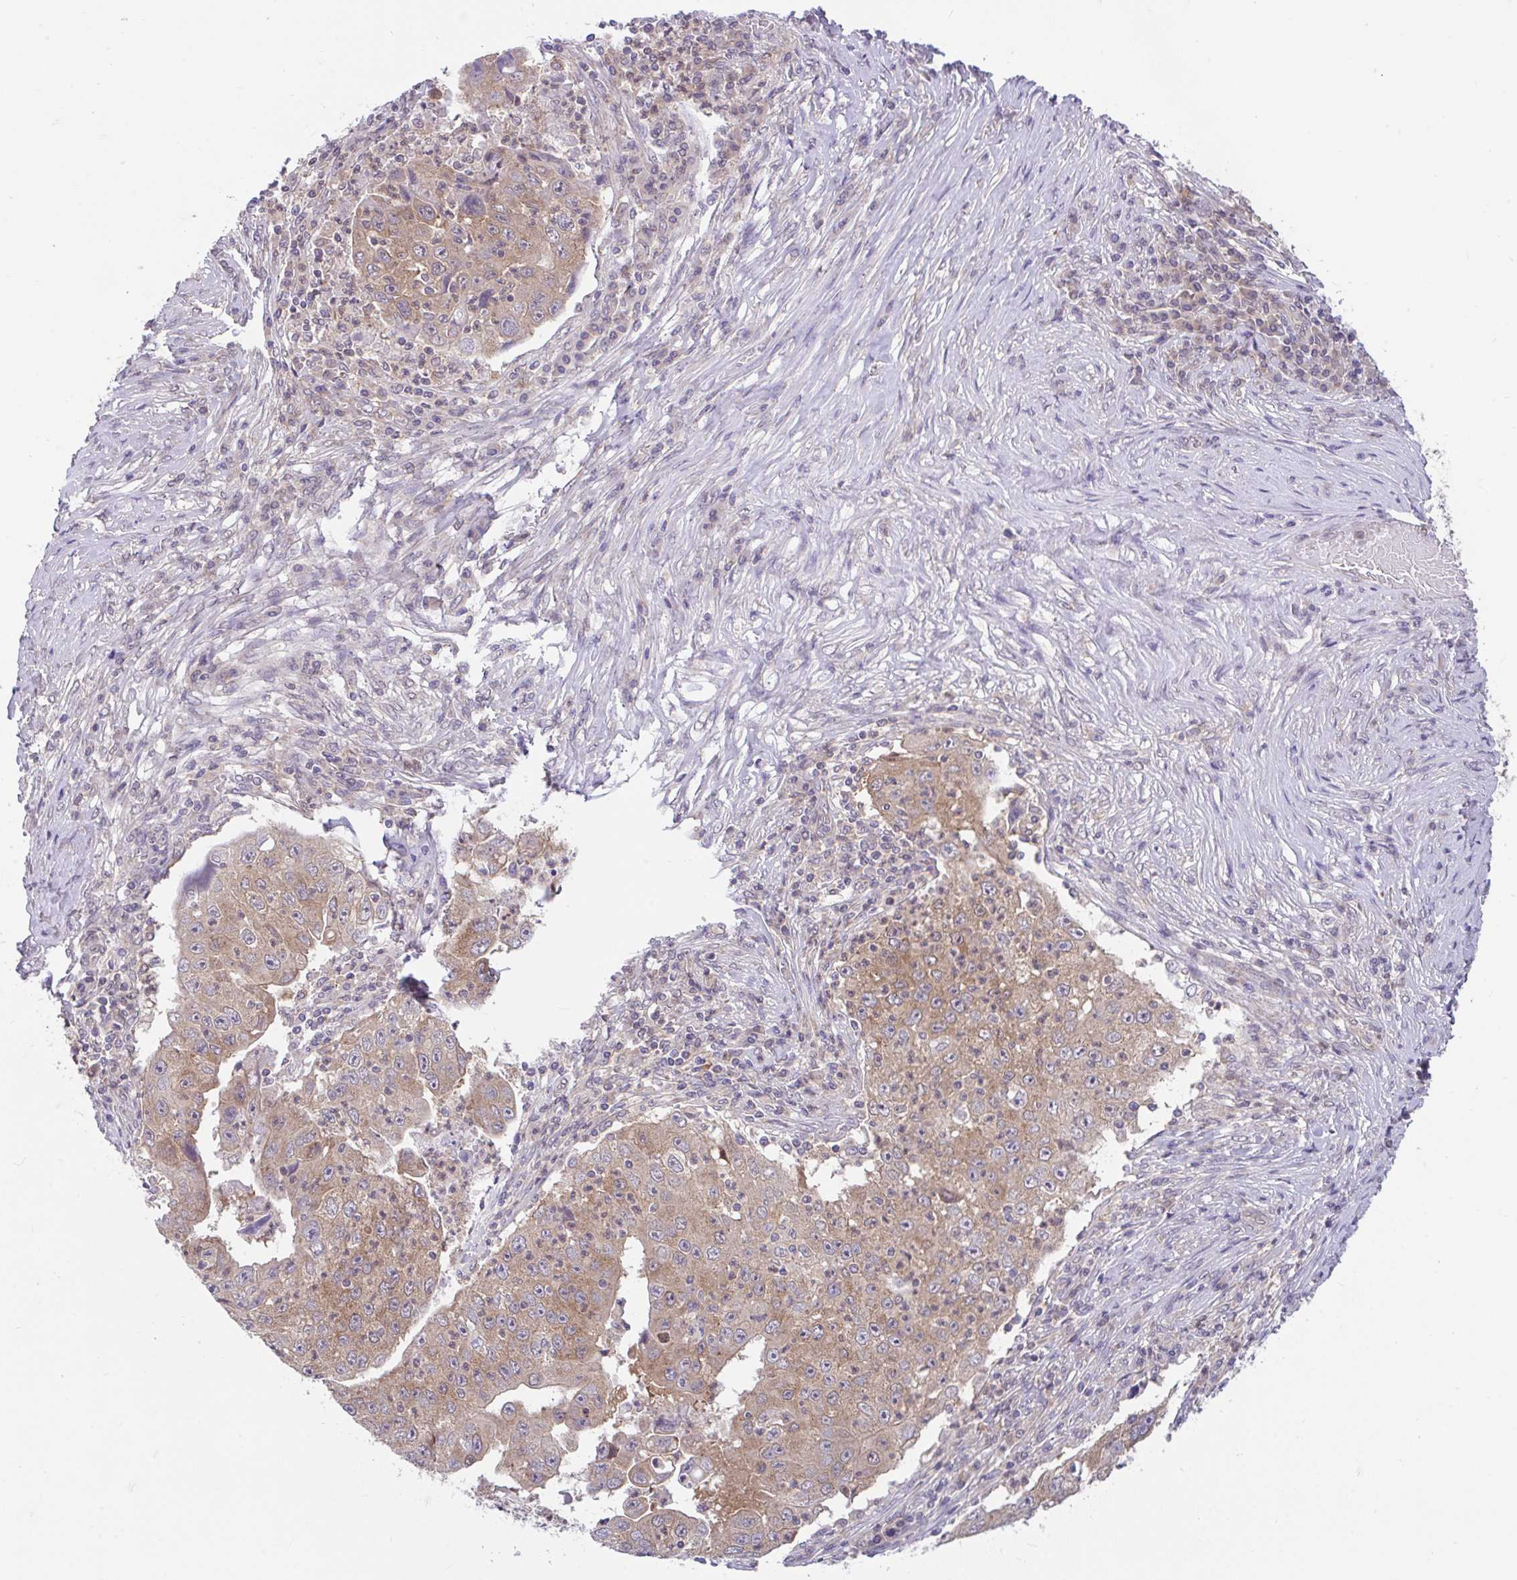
{"staining": {"intensity": "weak", "quantity": ">75%", "location": "cytoplasmic/membranous"}, "tissue": "lung cancer", "cell_type": "Tumor cells", "image_type": "cancer", "snomed": [{"axis": "morphology", "description": "Squamous cell carcinoma, NOS"}, {"axis": "topography", "description": "Lung"}], "caption": "Immunohistochemical staining of human squamous cell carcinoma (lung) exhibits low levels of weak cytoplasmic/membranous staining in approximately >75% of tumor cells.", "gene": "RALBP1", "patient": {"sex": "male", "age": 64}}